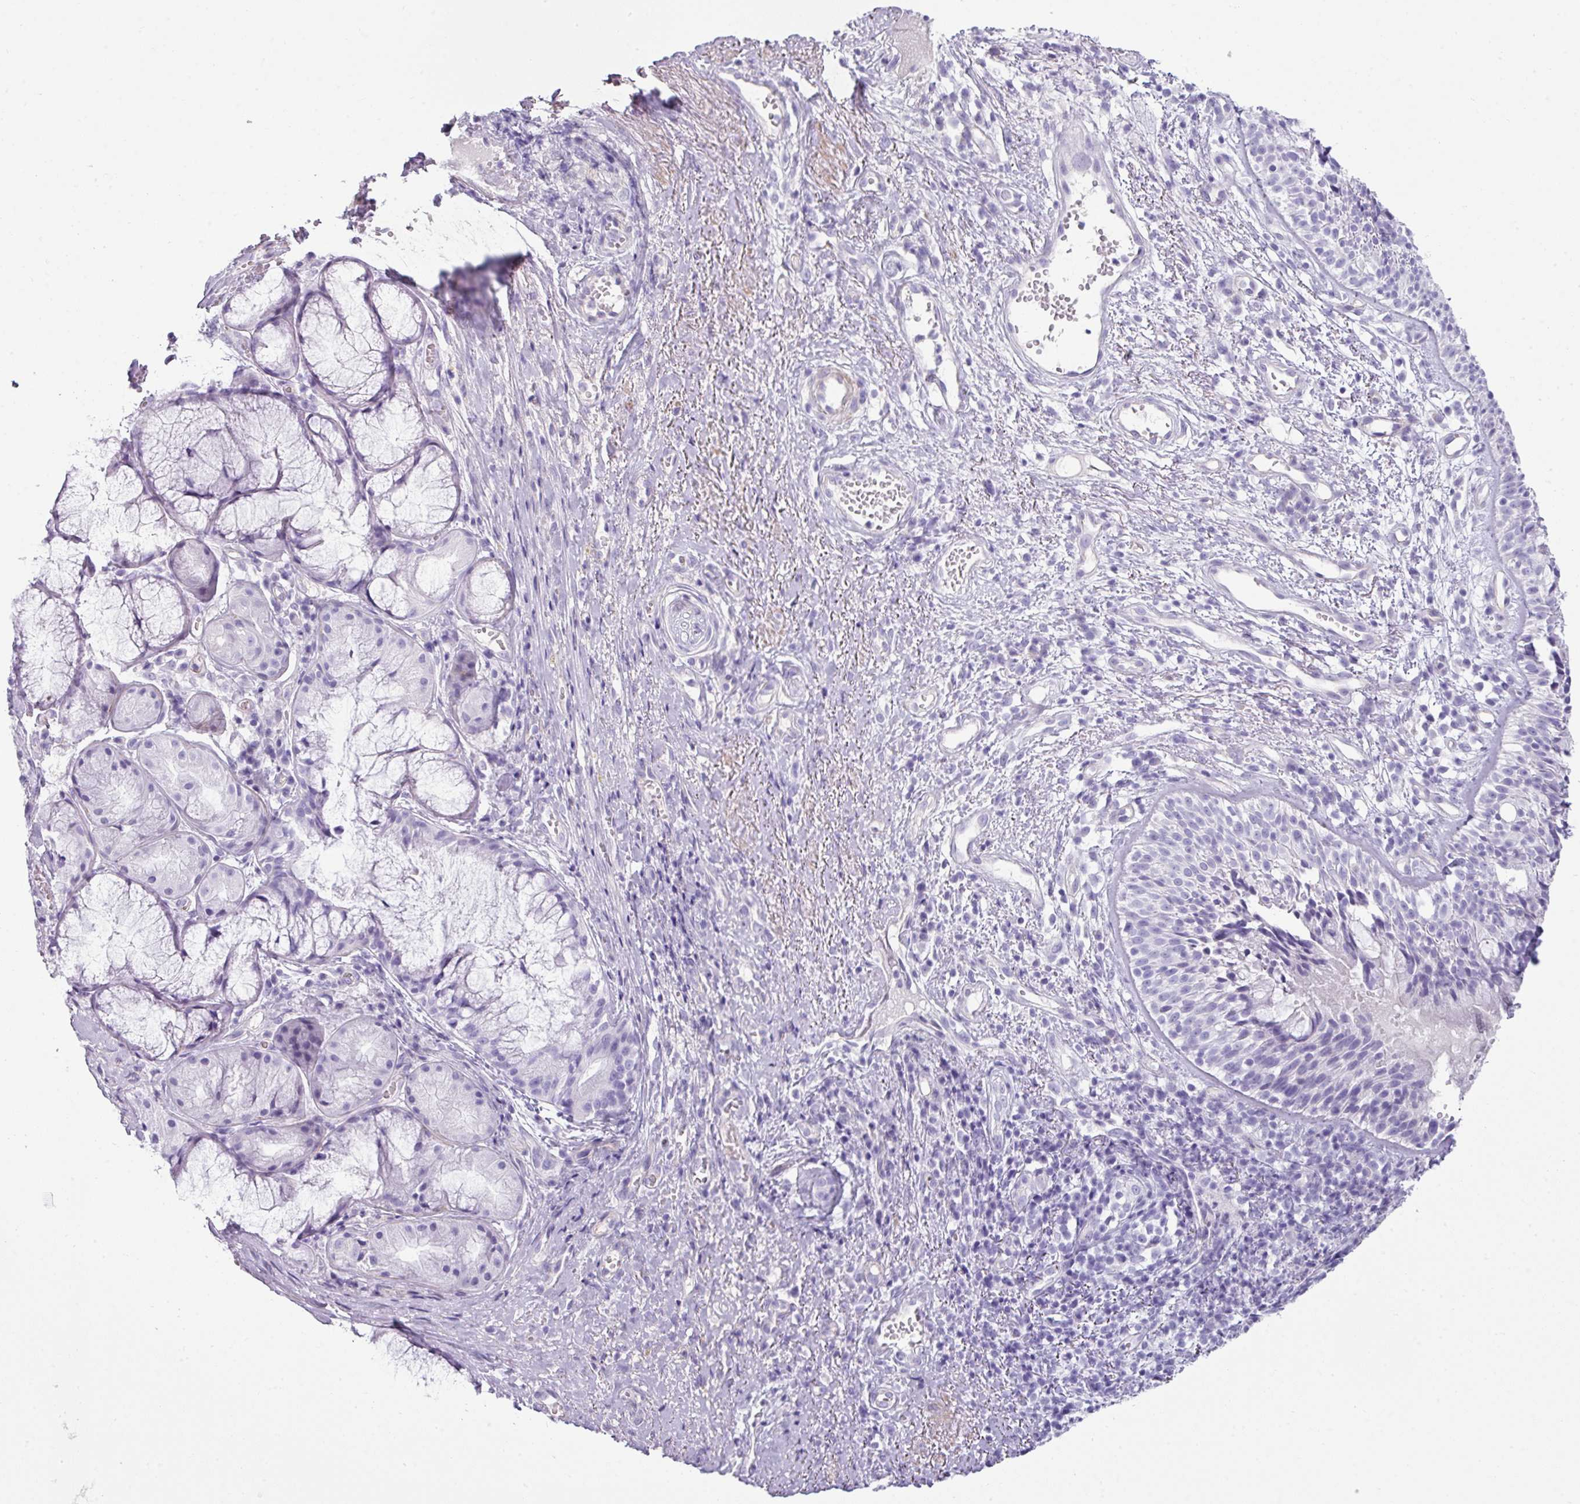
{"staining": {"intensity": "negative", "quantity": "none", "location": "none"}, "tissue": "nasopharynx", "cell_type": "Respiratory epithelial cells", "image_type": "normal", "snomed": [{"axis": "morphology", "description": "Normal tissue, NOS"}, {"axis": "topography", "description": "Cartilage tissue"}, {"axis": "topography", "description": "Nasopharynx"}, {"axis": "topography", "description": "Thyroid gland"}], "caption": "Immunohistochemistry (IHC) photomicrograph of unremarkable nasopharynx: human nasopharynx stained with DAB (3,3'-diaminobenzidine) demonstrates no significant protein positivity in respiratory epithelial cells. (Stains: DAB immunohistochemistry (IHC) with hematoxylin counter stain, Microscopy: brightfield microscopy at high magnification).", "gene": "VCX2", "patient": {"sex": "male", "age": 63}}